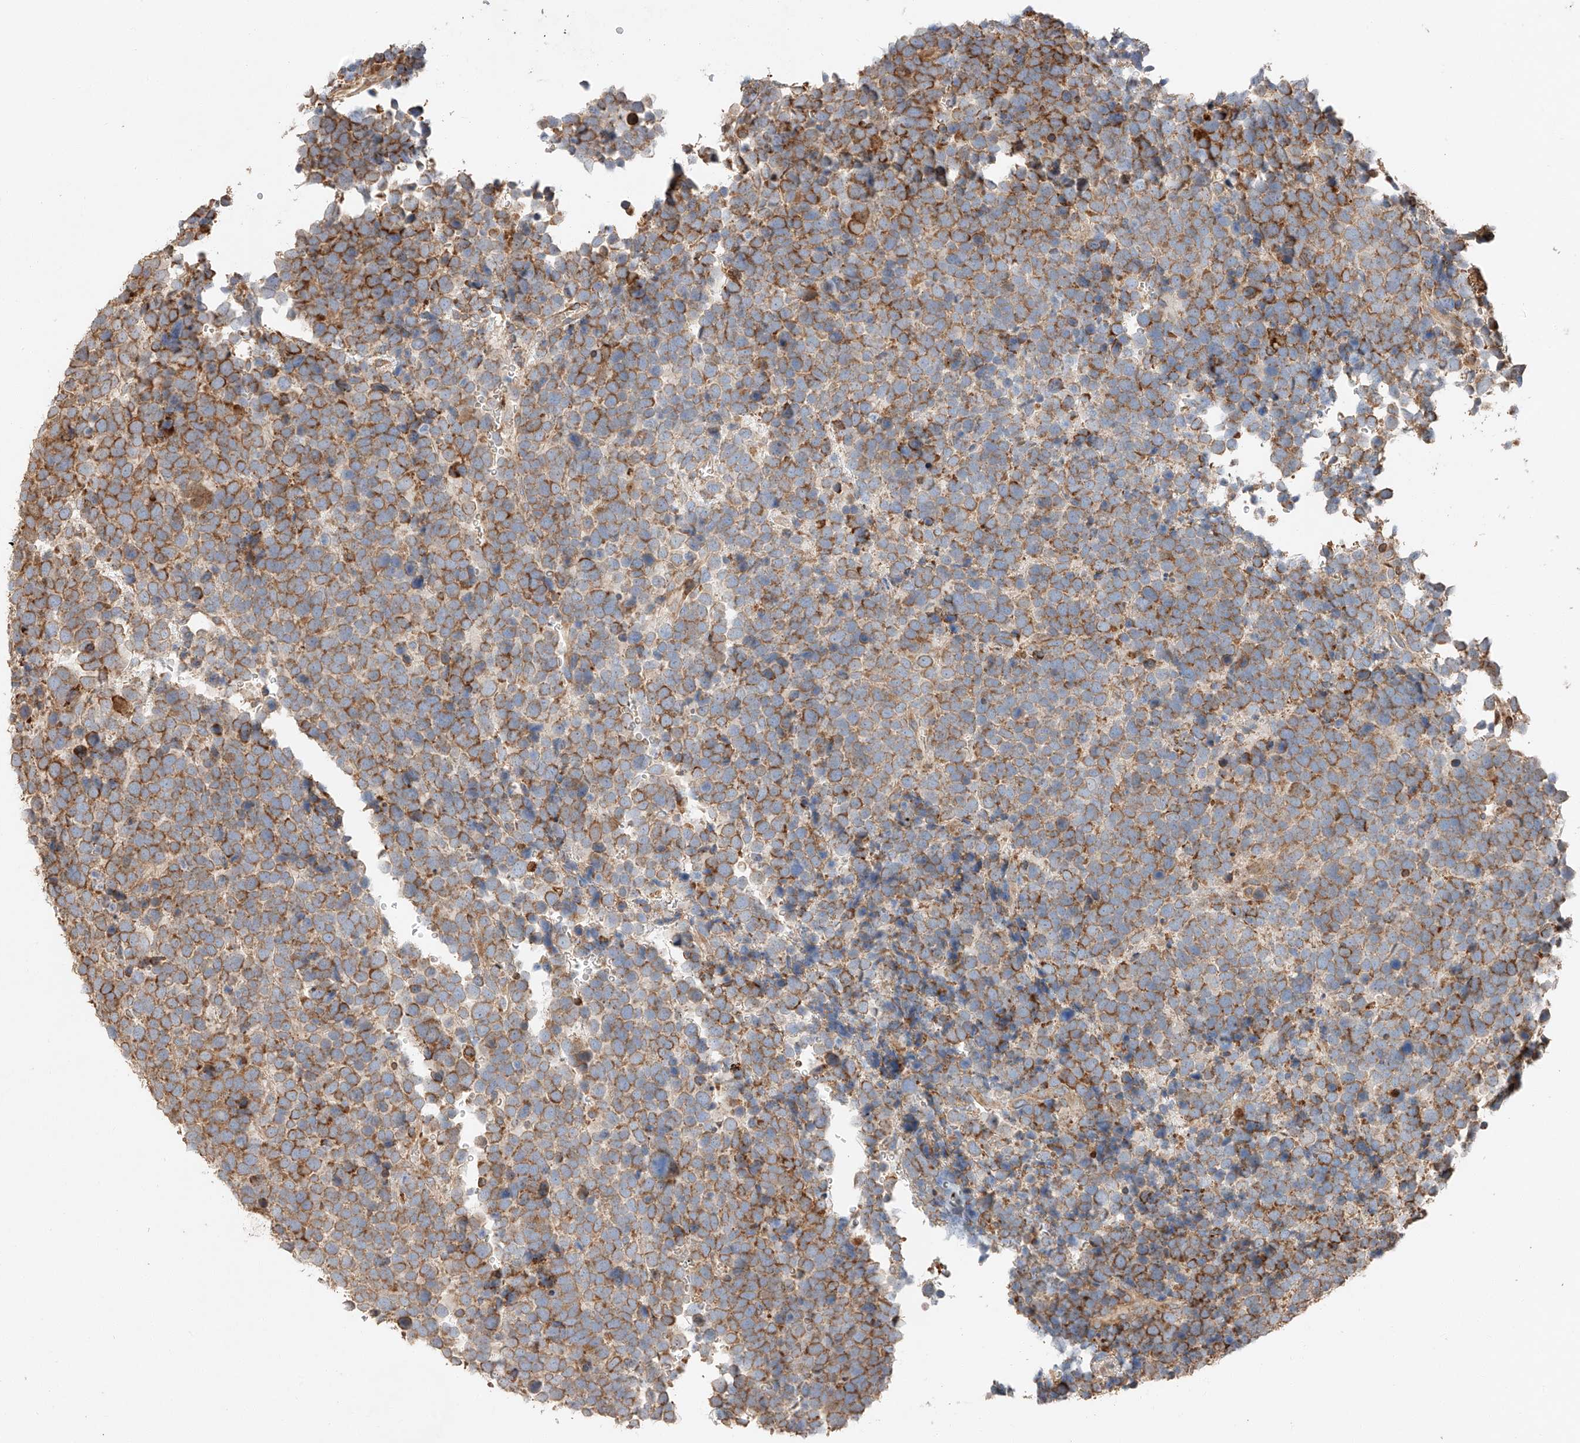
{"staining": {"intensity": "moderate", "quantity": ">75%", "location": "cytoplasmic/membranous"}, "tissue": "urothelial cancer", "cell_type": "Tumor cells", "image_type": "cancer", "snomed": [{"axis": "morphology", "description": "Urothelial carcinoma, High grade"}, {"axis": "topography", "description": "Urinary bladder"}], "caption": "Immunohistochemistry (IHC) (DAB (3,3'-diaminobenzidine)) staining of high-grade urothelial carcinoma reveals moderate cytoplasmic/membranous protein expression in approximately >75% of tumor cells.", "gene": "ZNF84", "patient": {"sex": "female", "age": 82}}